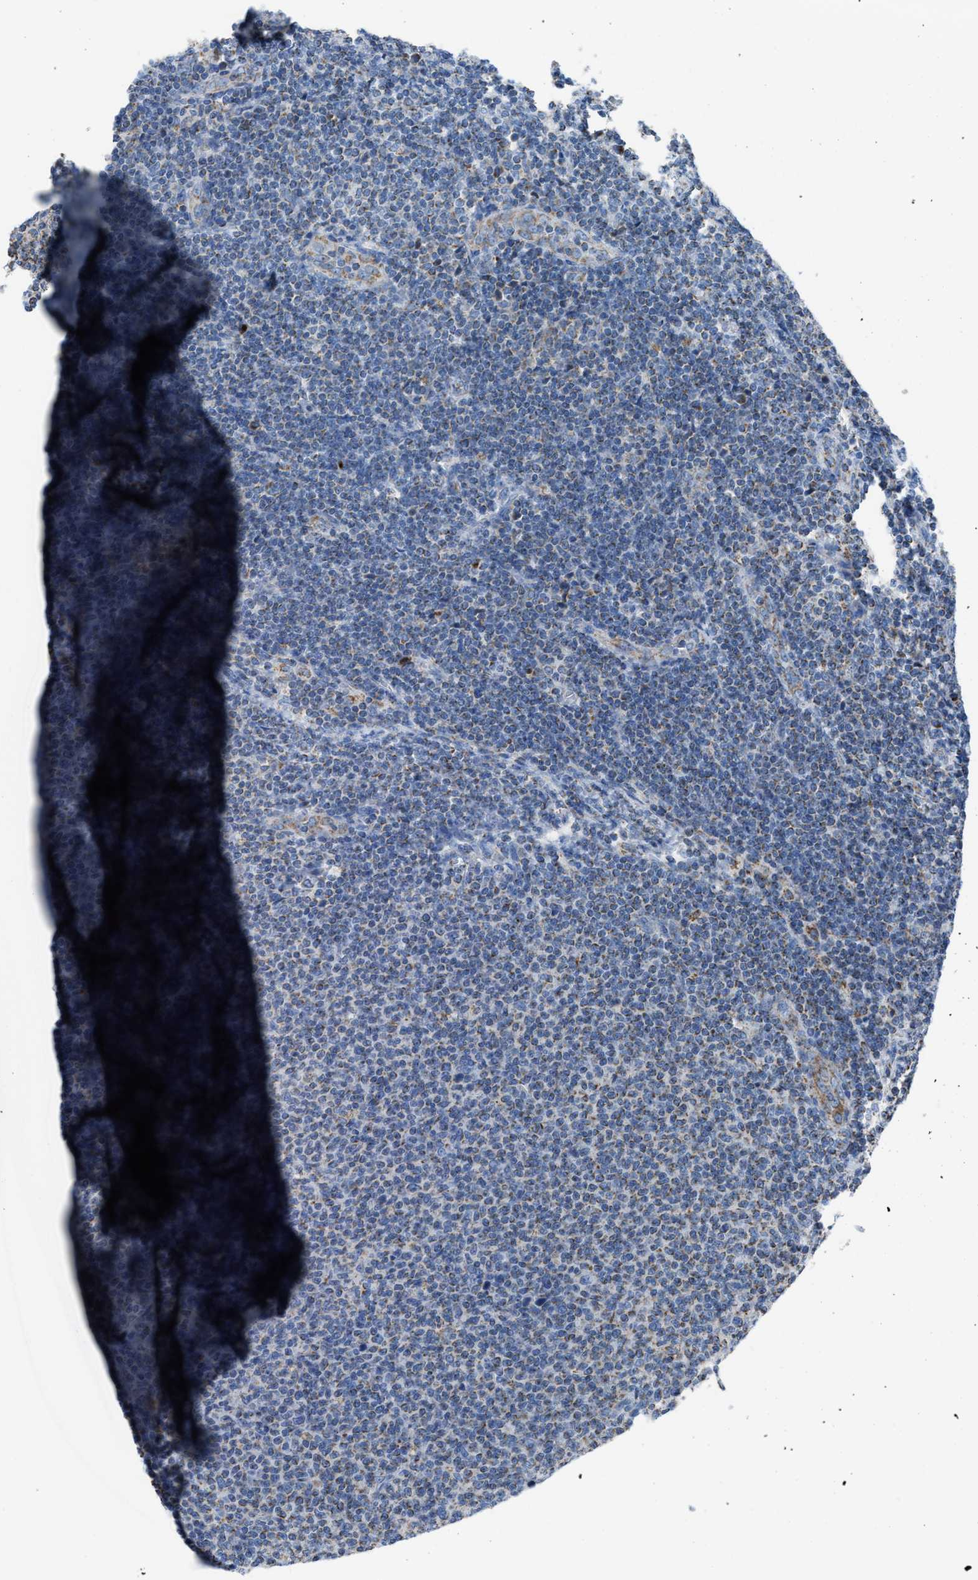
{"staining": {"intensity": "weak", "quantity": "25%-75%", "location": "cytoplasmic/membranous"}, "tissue": "lymphoma", "cell_type": "Tumor cells", "image_type": "cancer", "snomed": [{"axis": "morphology", "description": "Malignant lymphoma, non-Hodgkin's type, Low grade"}, {"axis": "topography", "description": "Lymph node"}], "caption": "Immunohistochemistry of human malignant lymphoma, non-Hodgkin's type (low-grade) demonstrates low levels of weak cytoplasmic/membranous positivity in approximately 25%-75% of tumor cells.", "gene": "ETFB", "patient": {"sex": "male", "age": 66}}